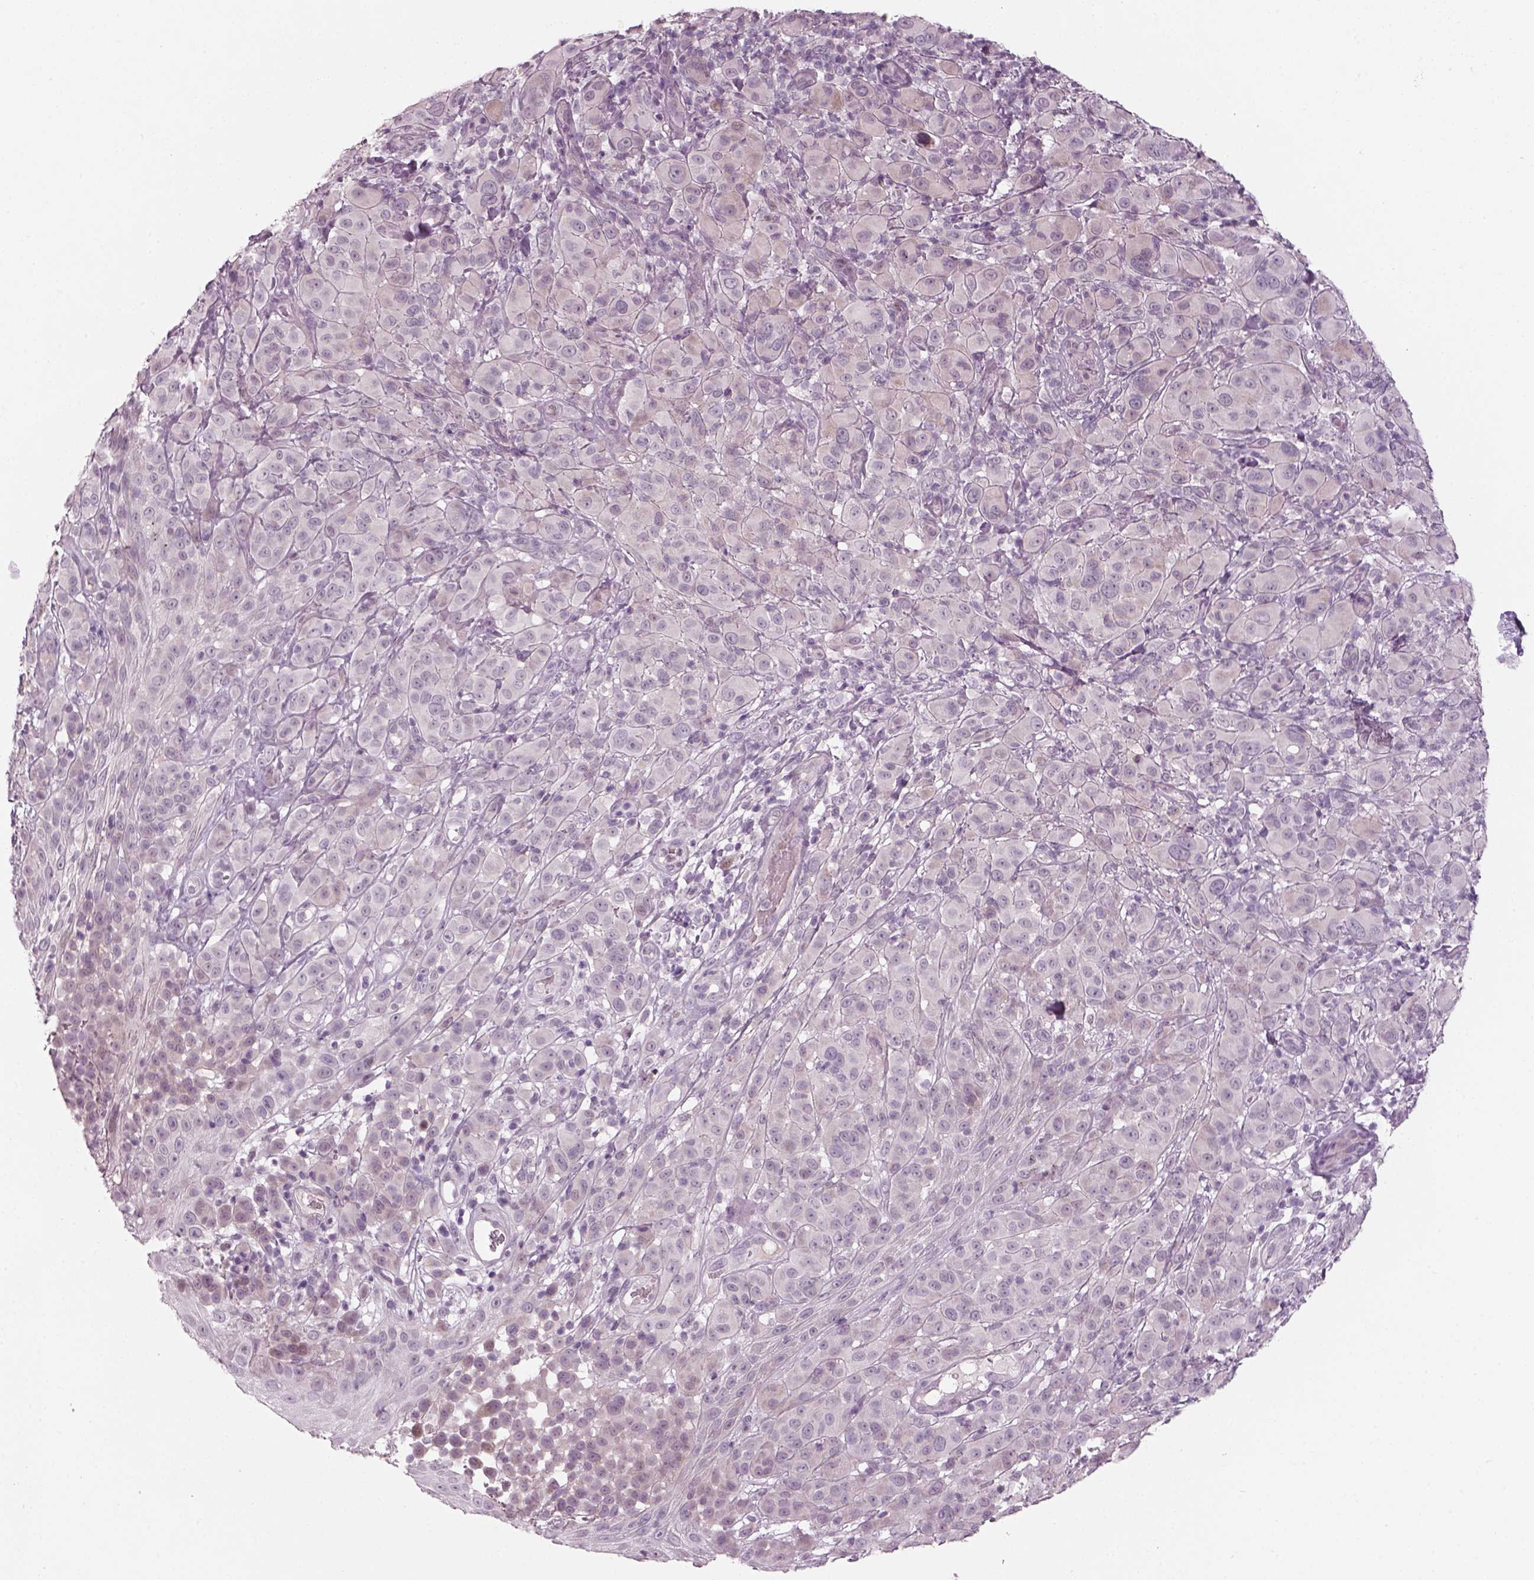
{"staining": {"intensity": "negative", "quantity": "none", "location": "none"}, "tissue": "melanoma", "cell_type": "Tumor cells", "image_type": "cancer", "snomed": [{"axis": "morphology", "description": "Malignant melanoma, NOS"}, {"axis": "topography", "description": "Skin"}], "caption": "This is an immunohistochemistry photomicrograph of malignant melanoma. There is no positivity in tumor cells.", "gene": "PENK", "patient": {"sex": "female", "age": 87}}